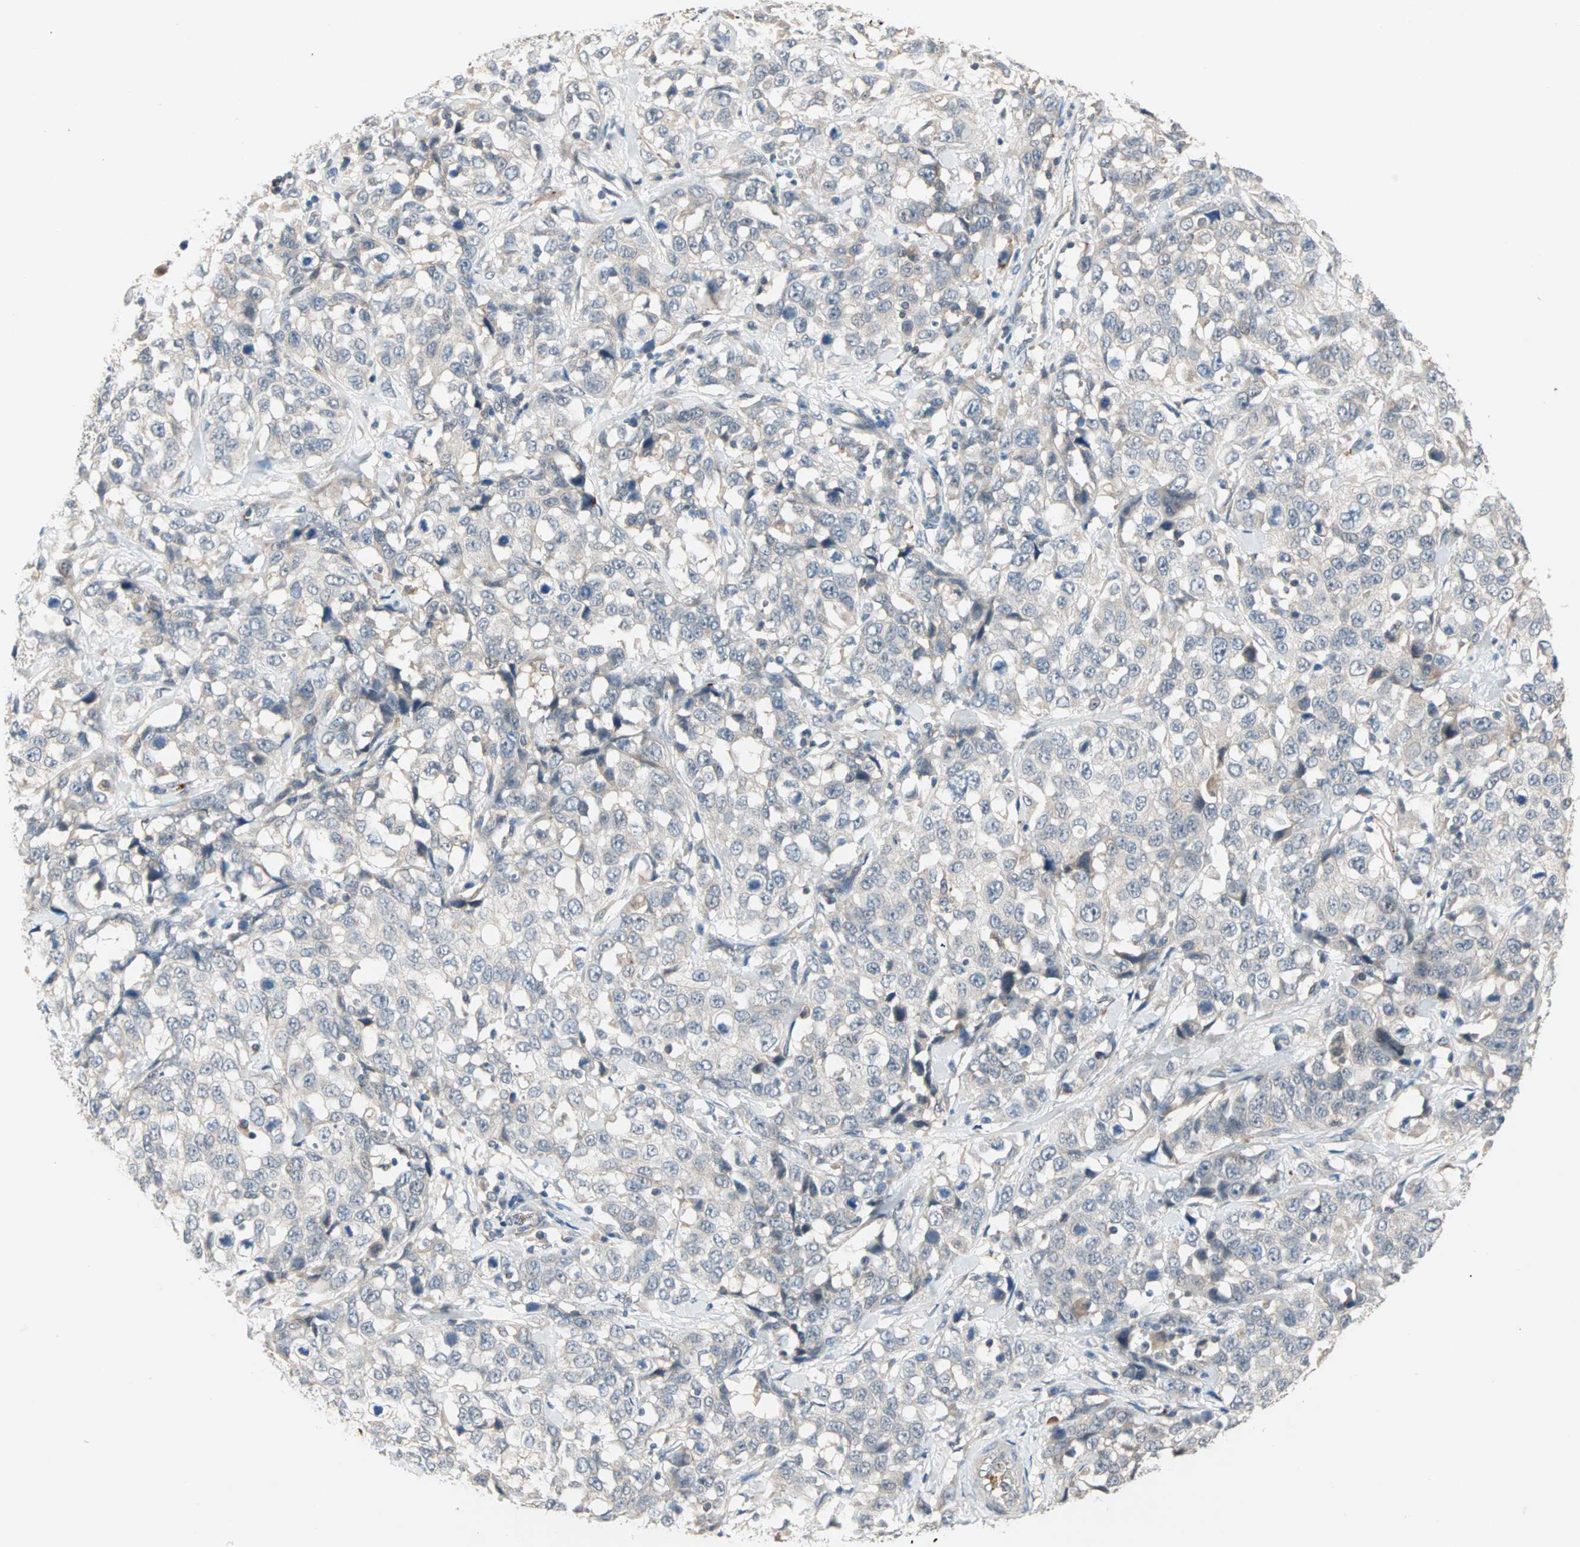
{"staining": {"intensity": "negative", "quantity": "none", "location": "none"}, "tissue": "stomach cancer", "cell_type": "Tumor cells", "image_type": "cancer", "snomed": [{"axis": "morphology", "description": "Normal tissue, NOS"}, {"axis": "morphology", "description": "Adenocarcinoma, NOS"}, {"axis": "topography", "description": "Stomach"}], "caption": "High power microscopy image of an immunohistochemistry histopathology image of stomach cancer, revealing no significant staining in tumor cells.", "gene": "PROS1", "patient": {"sex": "male", "age": 48}}